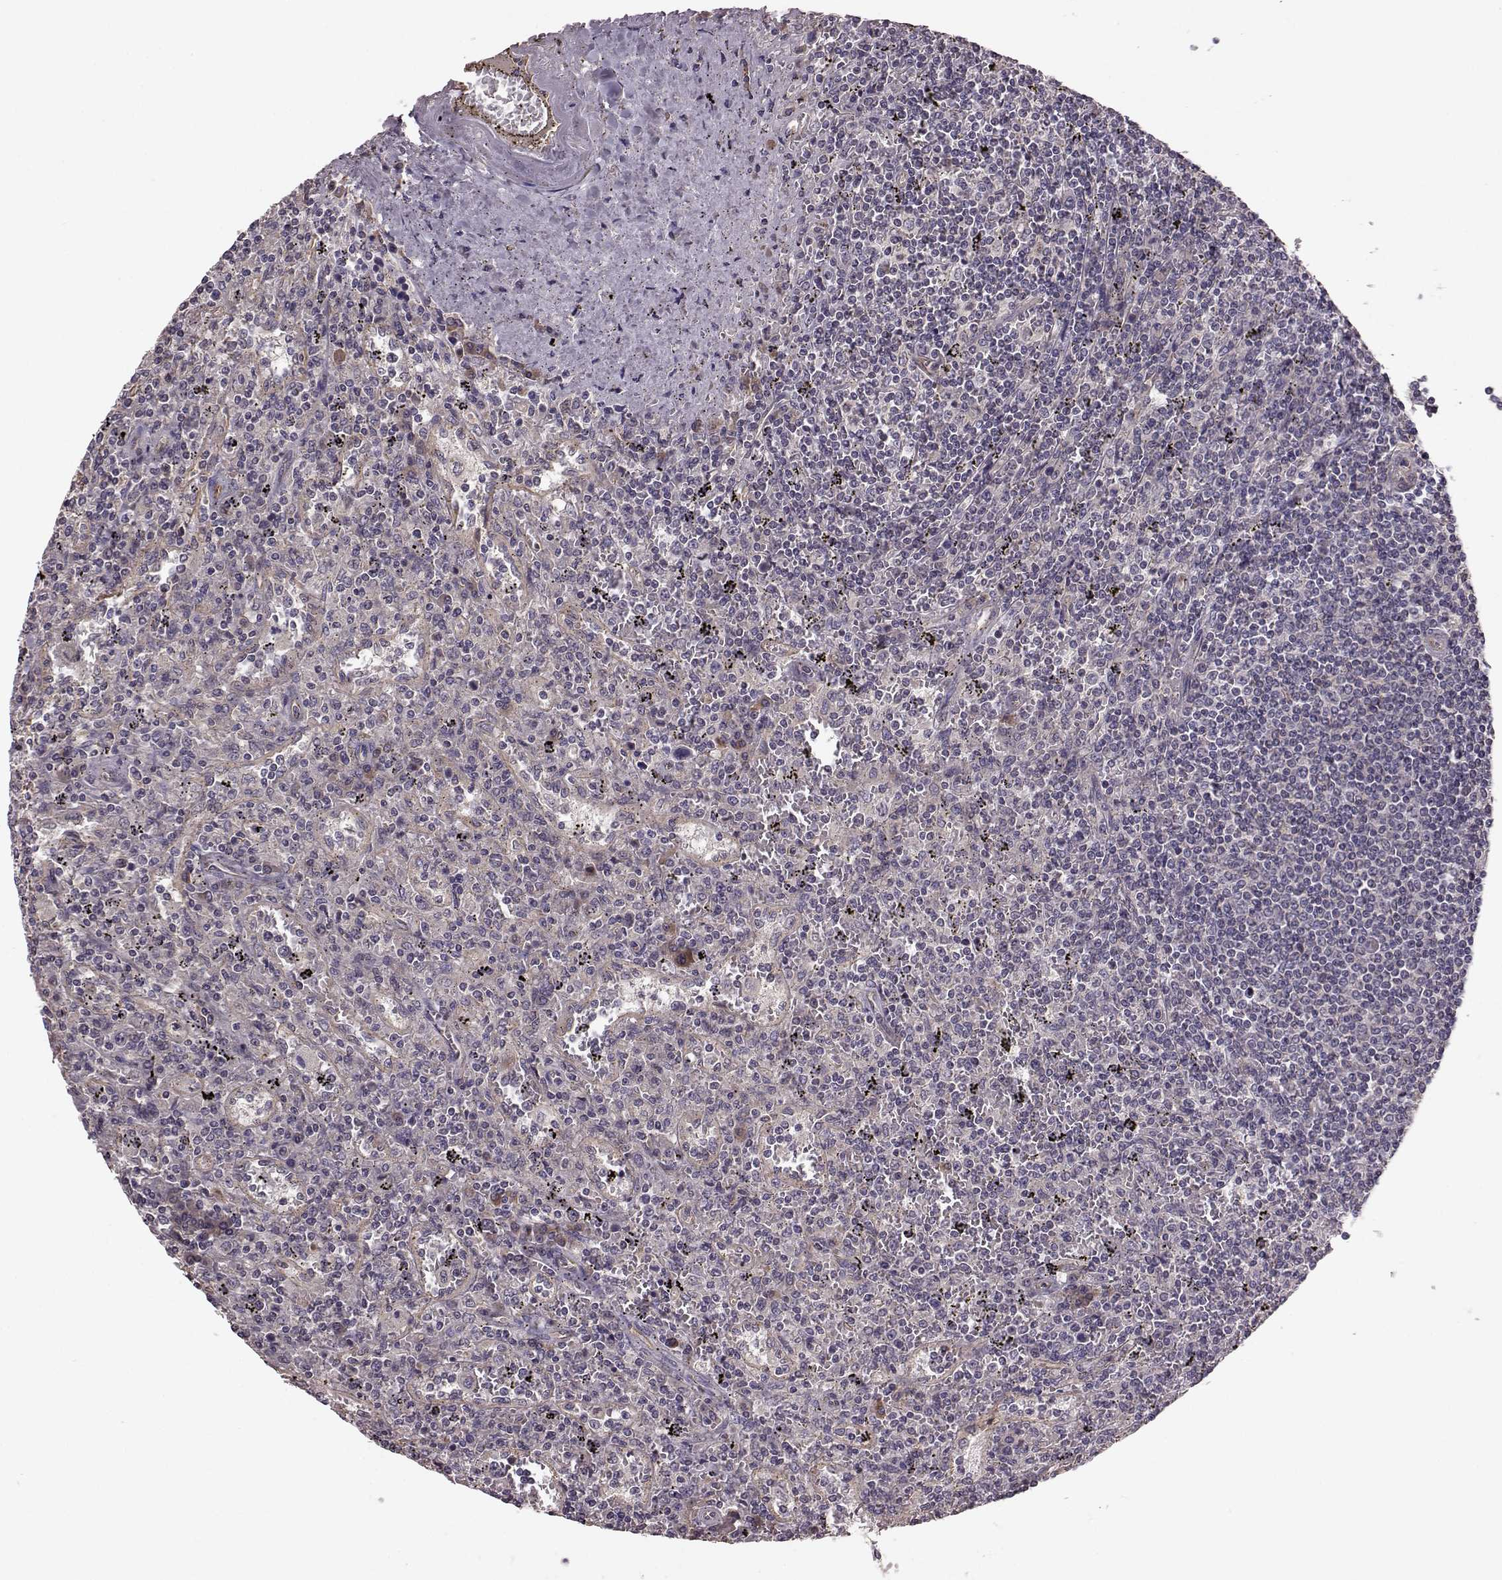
{"staining": {"intensity": "negative", "quantity": "none", "location": "none"}, "tissue": "lymphoma", "cell_type": "Tumor cells", "image_type": "cancer", "snomed": [{"axis": "morphology", "description": "Malignant lymphoma, non-Hodgkin's type, Low grade"}, {"axis": "topography", "description": "Spleen"}], "caption": "The image displays no staining of tumor cells in low-grade malignant lymphoma, non-Hodgkin's type.", "gene": "NTF3", "patient": {"sex": "male", "age": 62}}